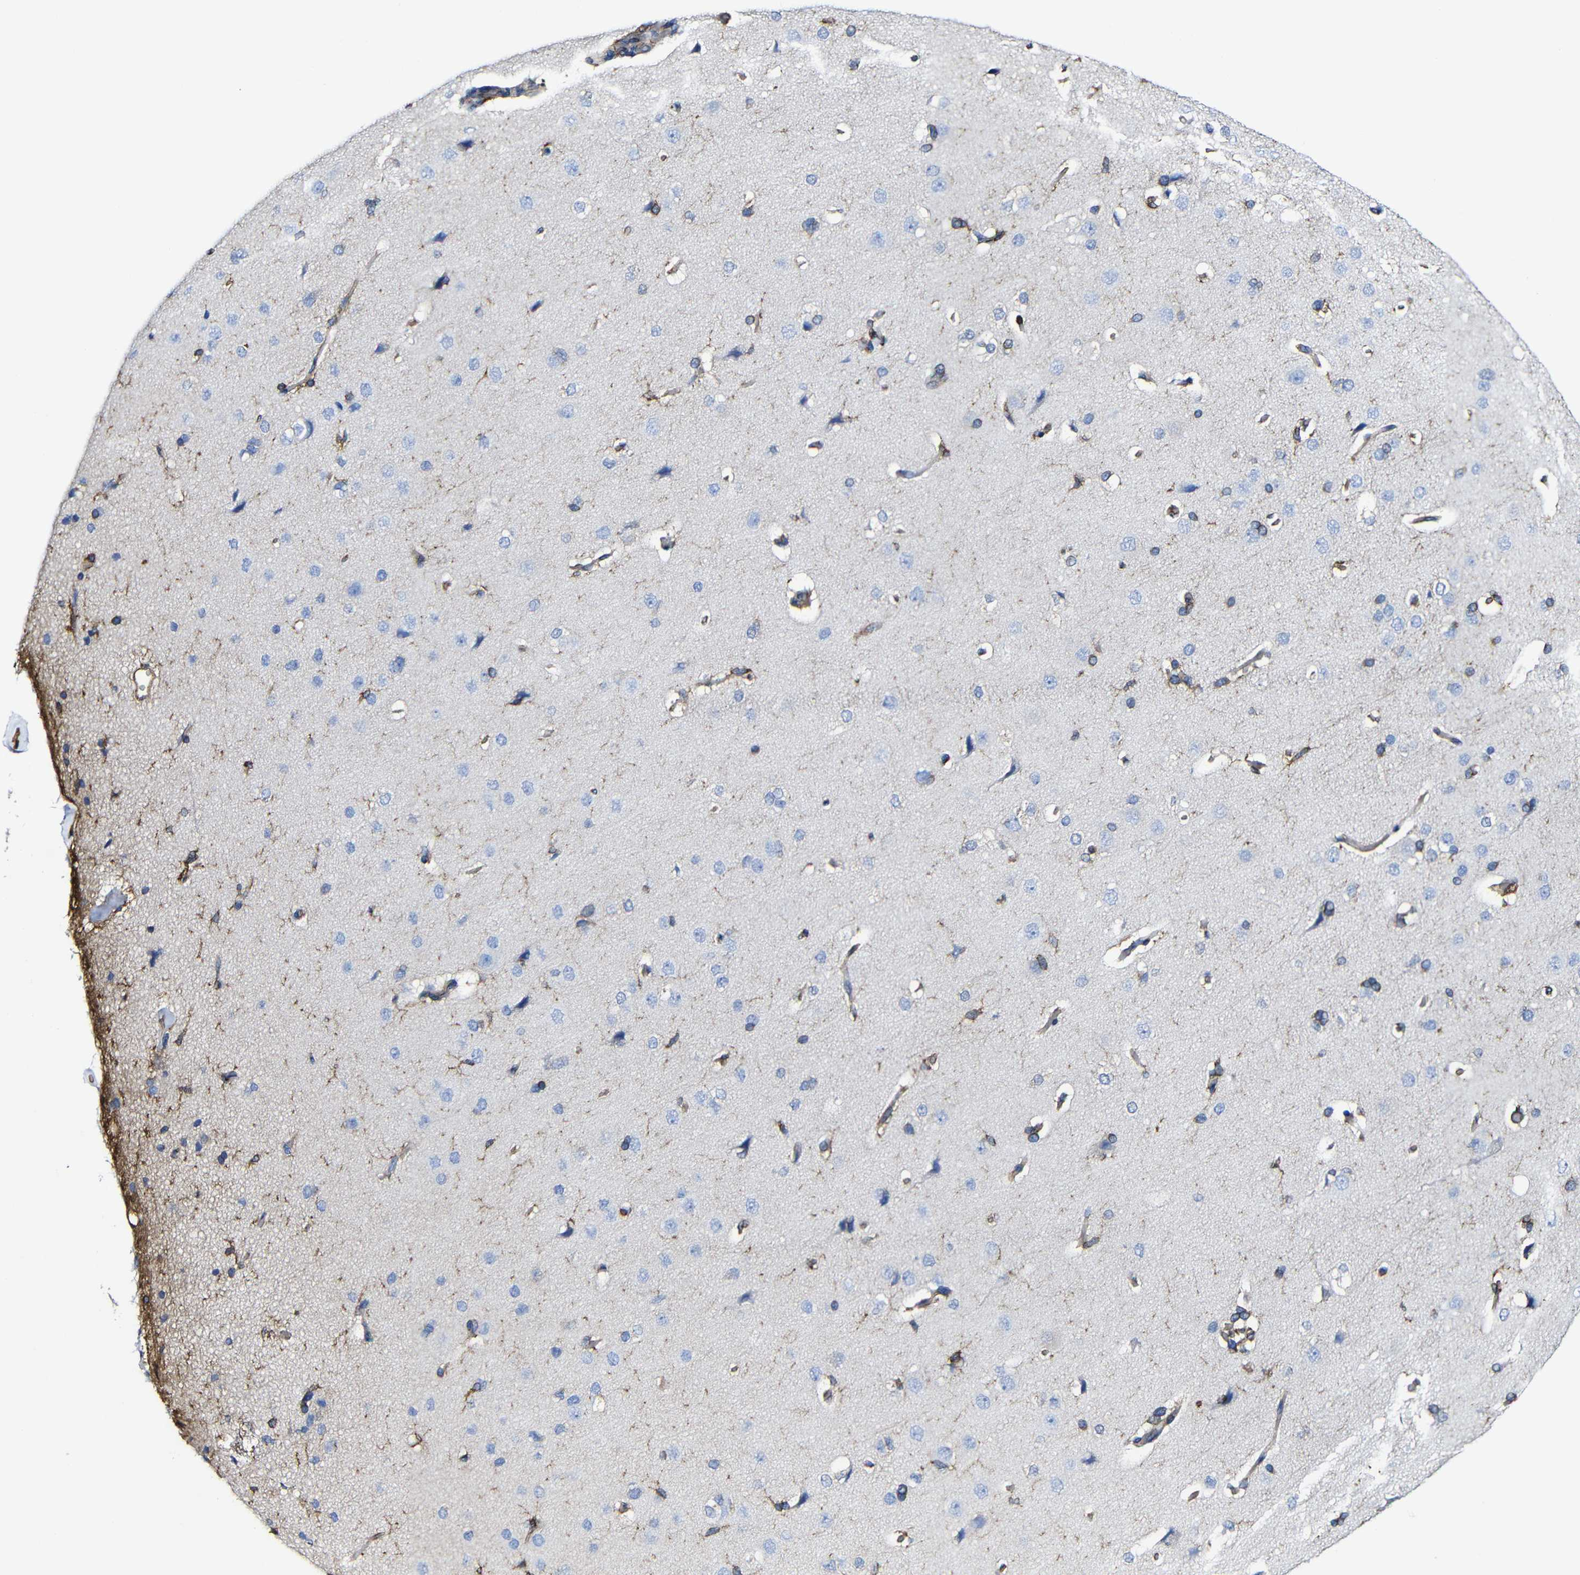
{"staining": {"intensity": "moderate", "quantity": ">75%", "location": "cytoplasmic/membranous"}, "tissue": "cerebral cortex", "cell_type": "Endothelial cells", "image_type": "normal", "snomed": [{"axis": "morphology", "description": "Normal tissue, NOS"}, {"axis": "topography", "description": "Cerebral cortex"}], "caption": "Protein positivity by immunohistochemistry (IHC) exhibits moderate cytoplasmic/membranous positivity in about >75% of endothelial cells in normal cerebral cortex. (Stains: DAB in brown, nuclei in blue, Microscopy: brightfield microscopy at high magnification).", "gene": "MSN", "patient": {"sex": "male", "age": 62}}